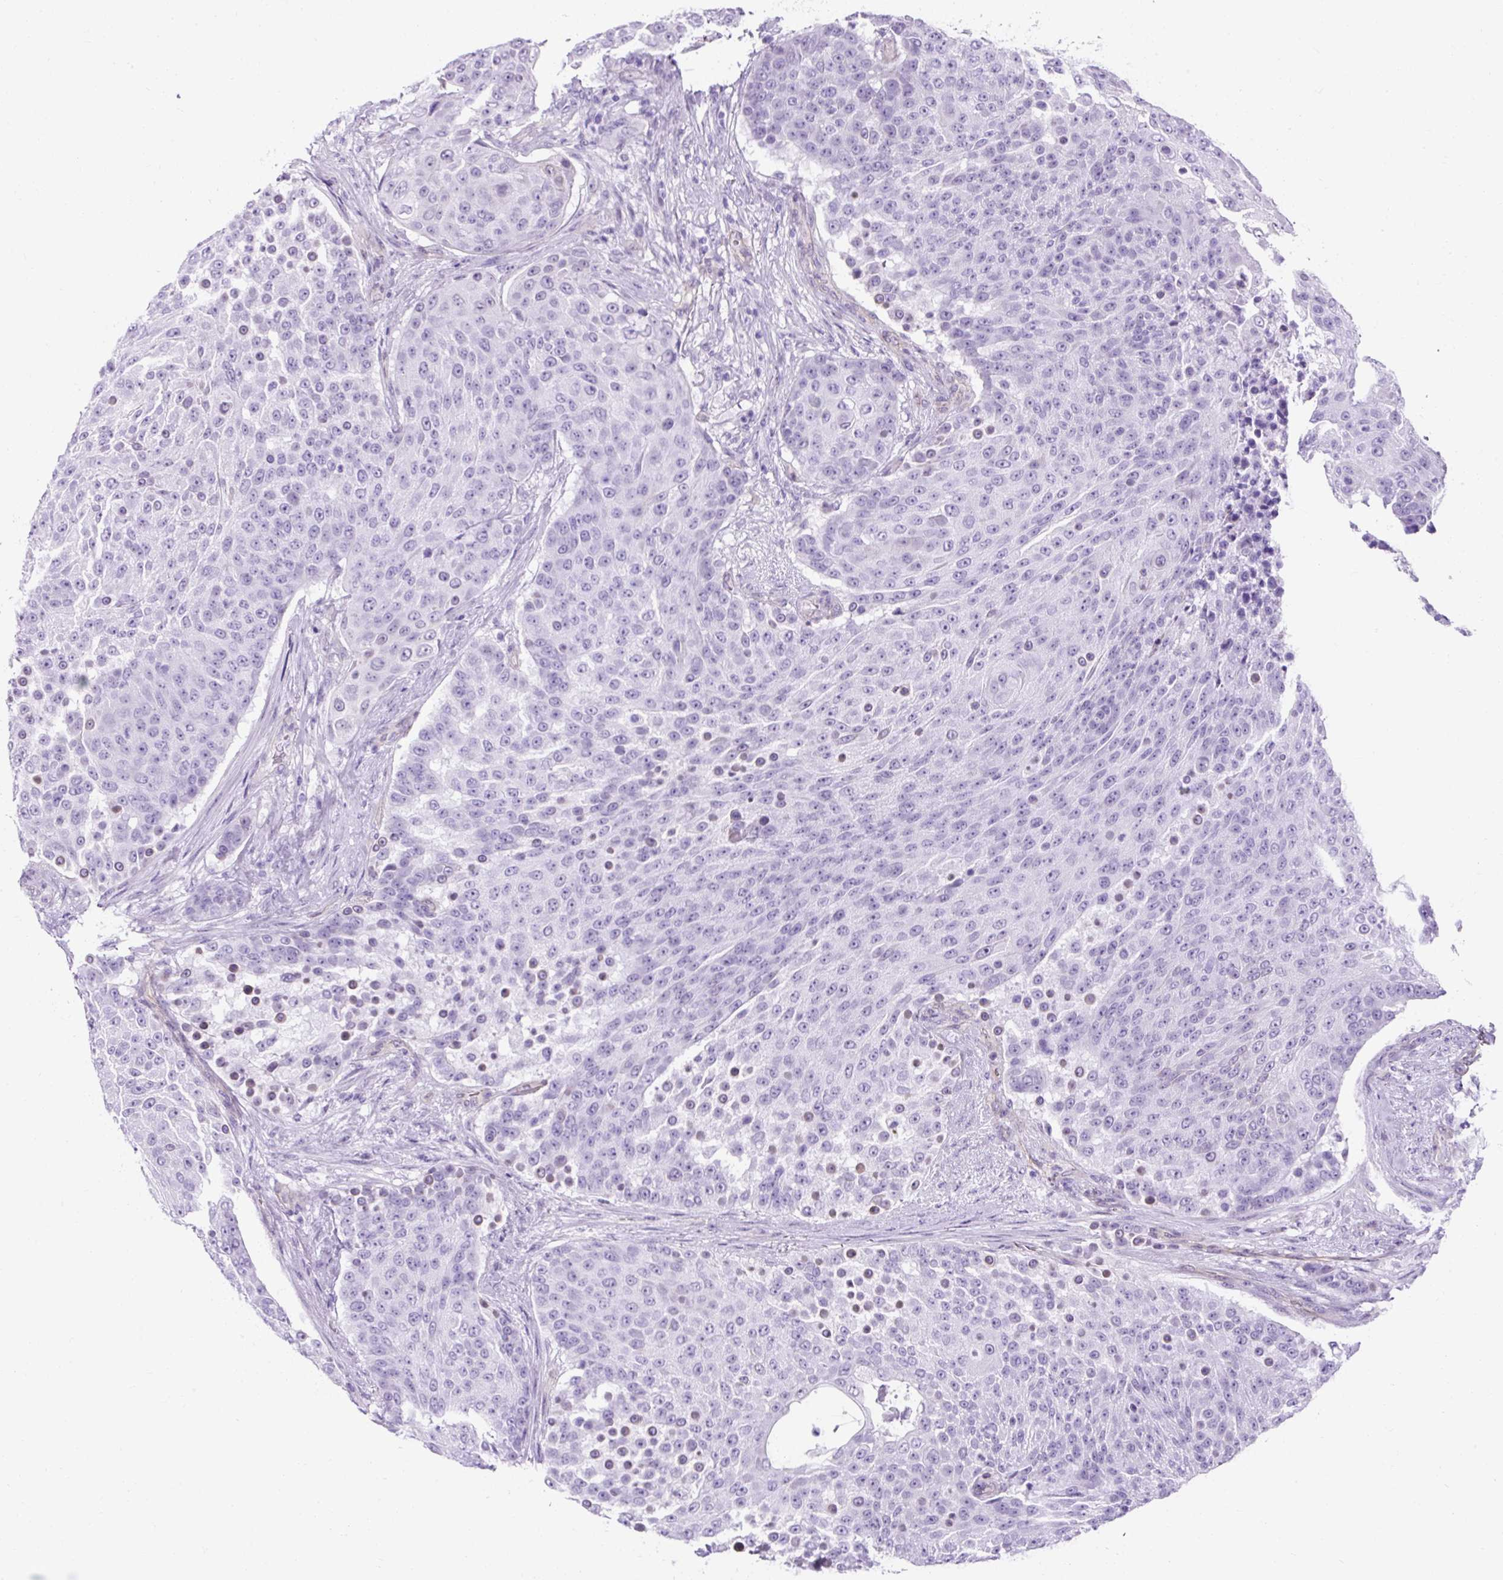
{"staining": {"intensity": "negative", "quantity": "none", "location": "none"}, "tissue": "urothelial cancer", "cell_type": "Tumor cells", "image_type": "cancer", "snomed": [{"axis": "morphology", "description": "Urothelial carcinoma, High grade"}, {"axis": "topography", "description": "Urinary bladder"}], "caption": "Urothelial cancer was stained to show a protein in brown. There is no significant expression in tumor cells.", "gene": "KRT12", "patient": {"sex": "female", "age": 63}}